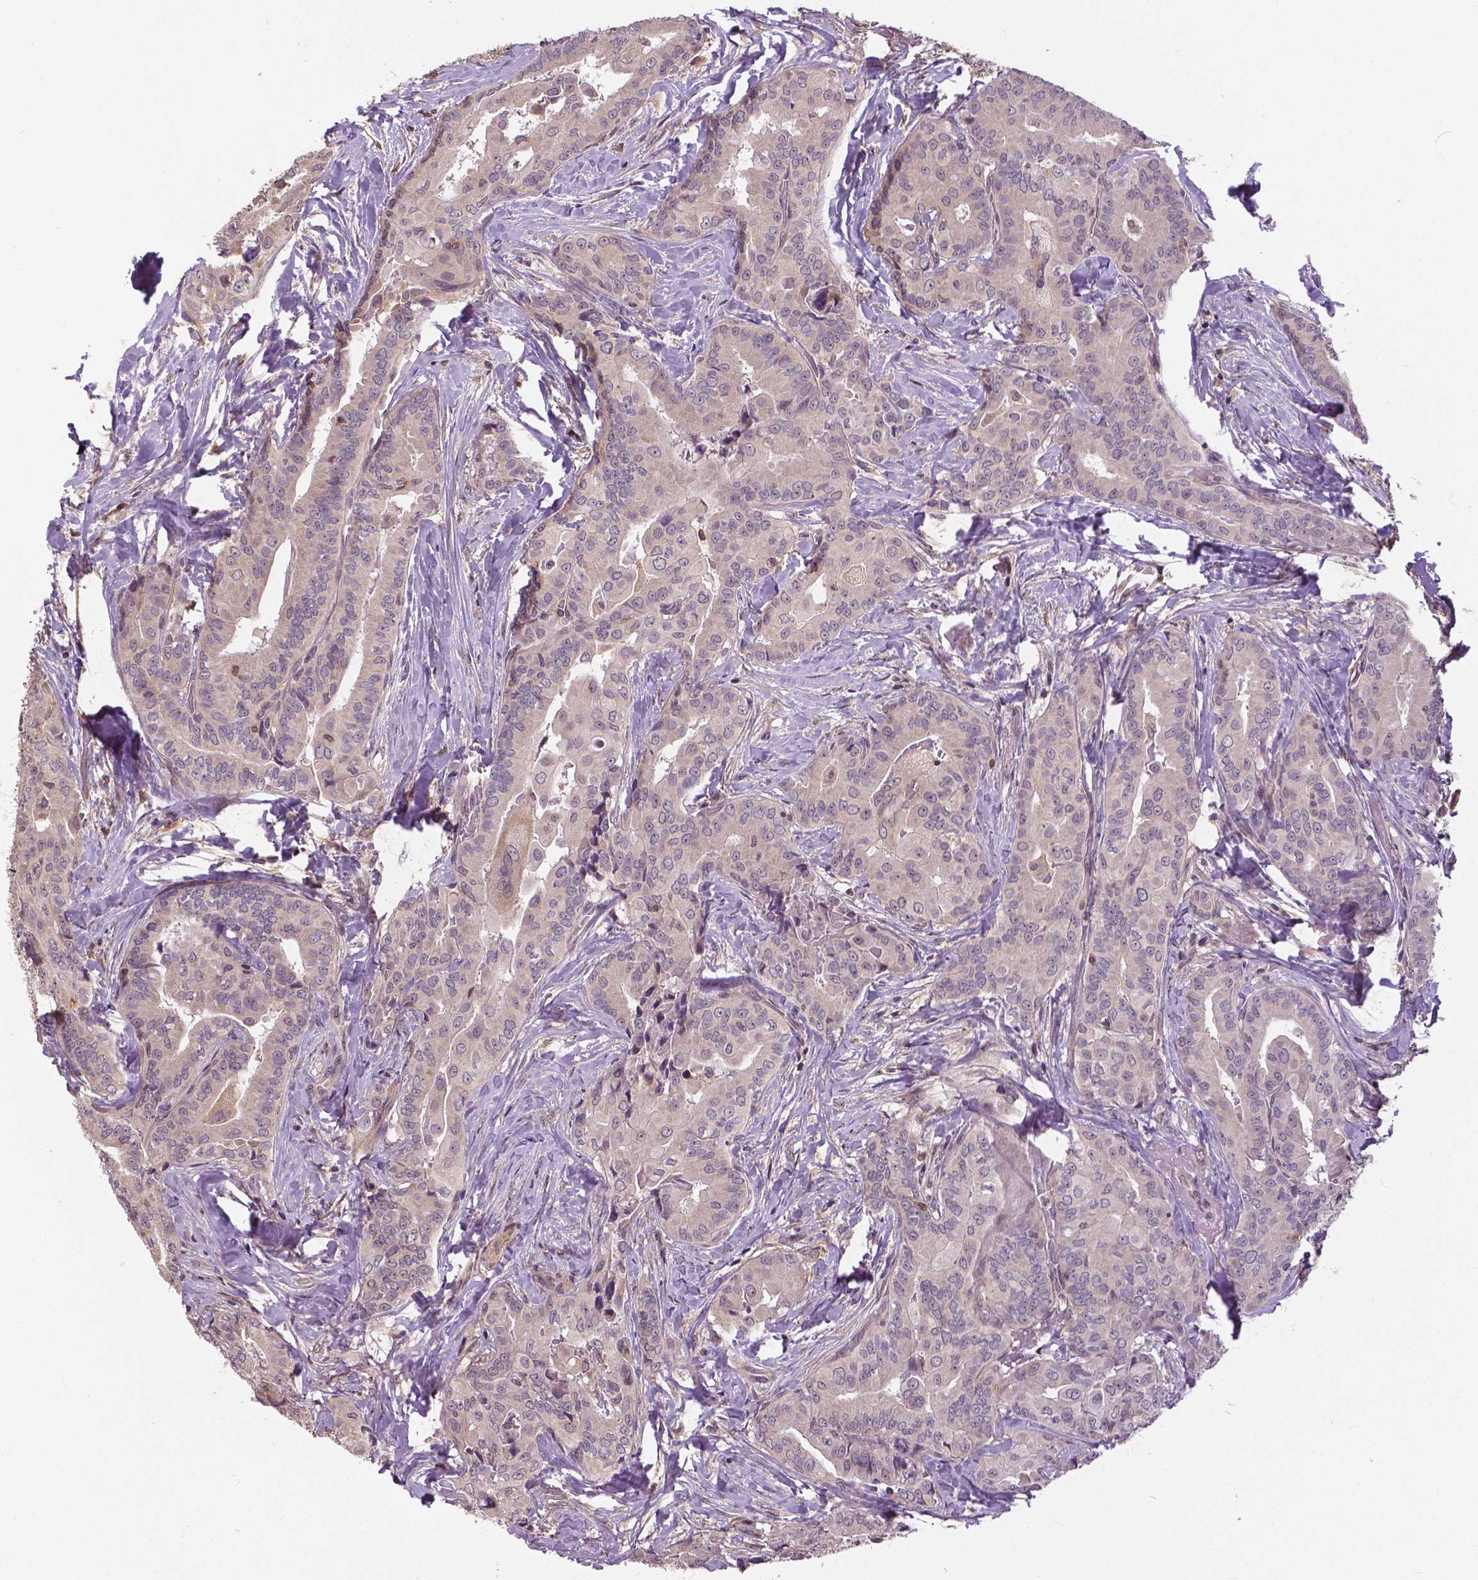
{"staining": {"intensity": "negative", "quantity": "none", "location": "none"}, "tissue": "thyroid cancer", "cell_type": "Tumor cells", "image_type": "cancer", "snomed": [{"axis": "morphology", "description": "Papillary adenocarcinoma, NOS"}, {"axis": "topography", "description": "Thyroid gland"}], "caption": "Thyroid papillary adenocarcinoma was stained to show a protein in brown. There is no significant positivity in tumor cells.", "gene": "ANXA13", "patient": {"sex": "male", "age": 61}}